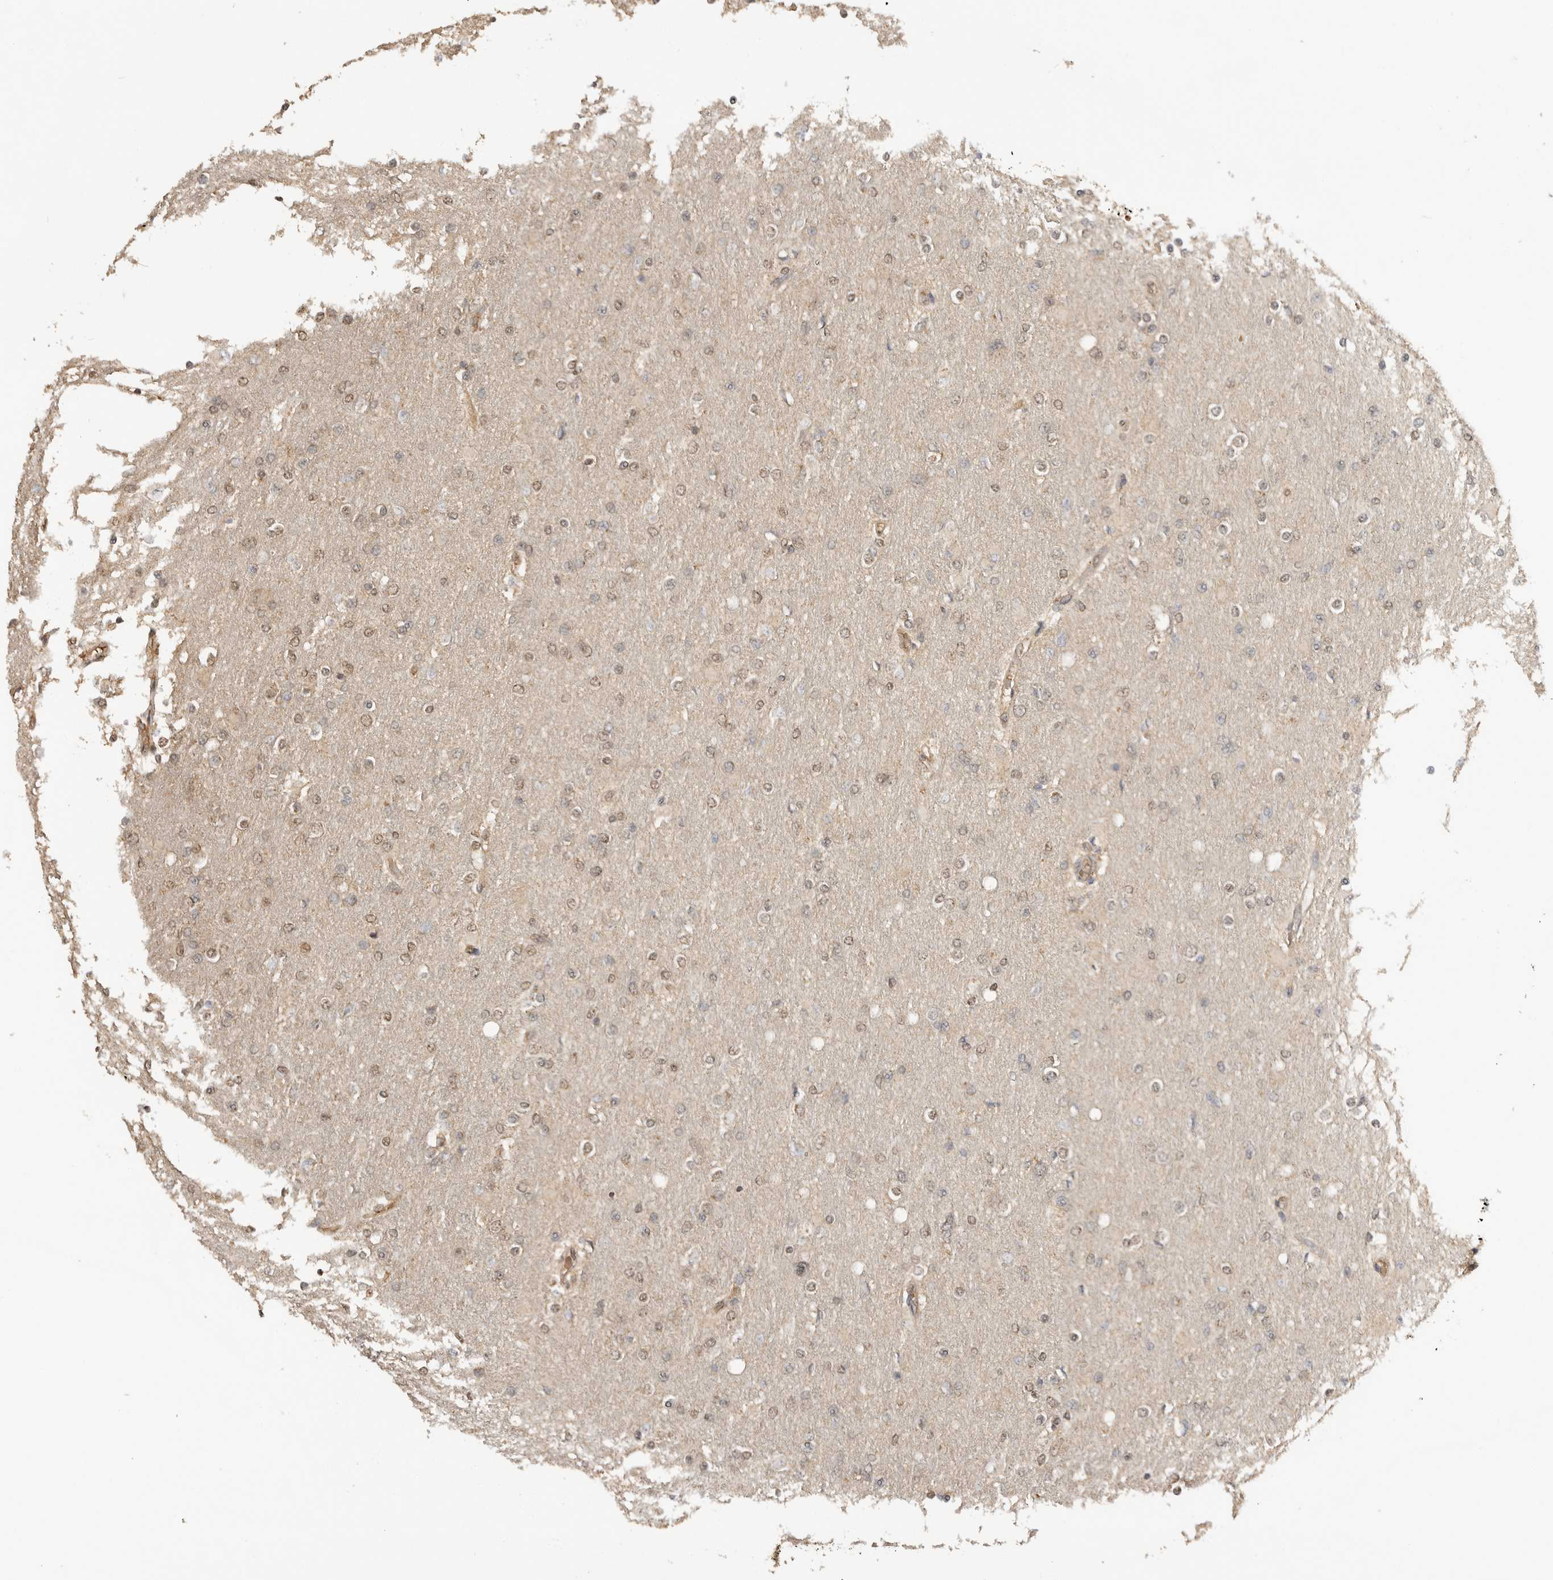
{"staining": {"intensity": "moderate", "quantity": ">75%", "location": "nuclear"}, "tissue": "glioma", "cell_type": "Tumor cells", "image_type": "cancer", "snomed": [{"axis": "morphology", "description": "Glioma, malignant, High grade"}, {"axis": "topography", "description": "Cerebral cortex"}], "caption": "IHC micrograph of human malignant high-grade glioma stained for a protein (brown), which exhibits medium levels of moderate nuclear positivity in approximately >75% of tumor cells.", "gene": "ASPSCR1", "patient": {"sex": "female", "age": 36}}